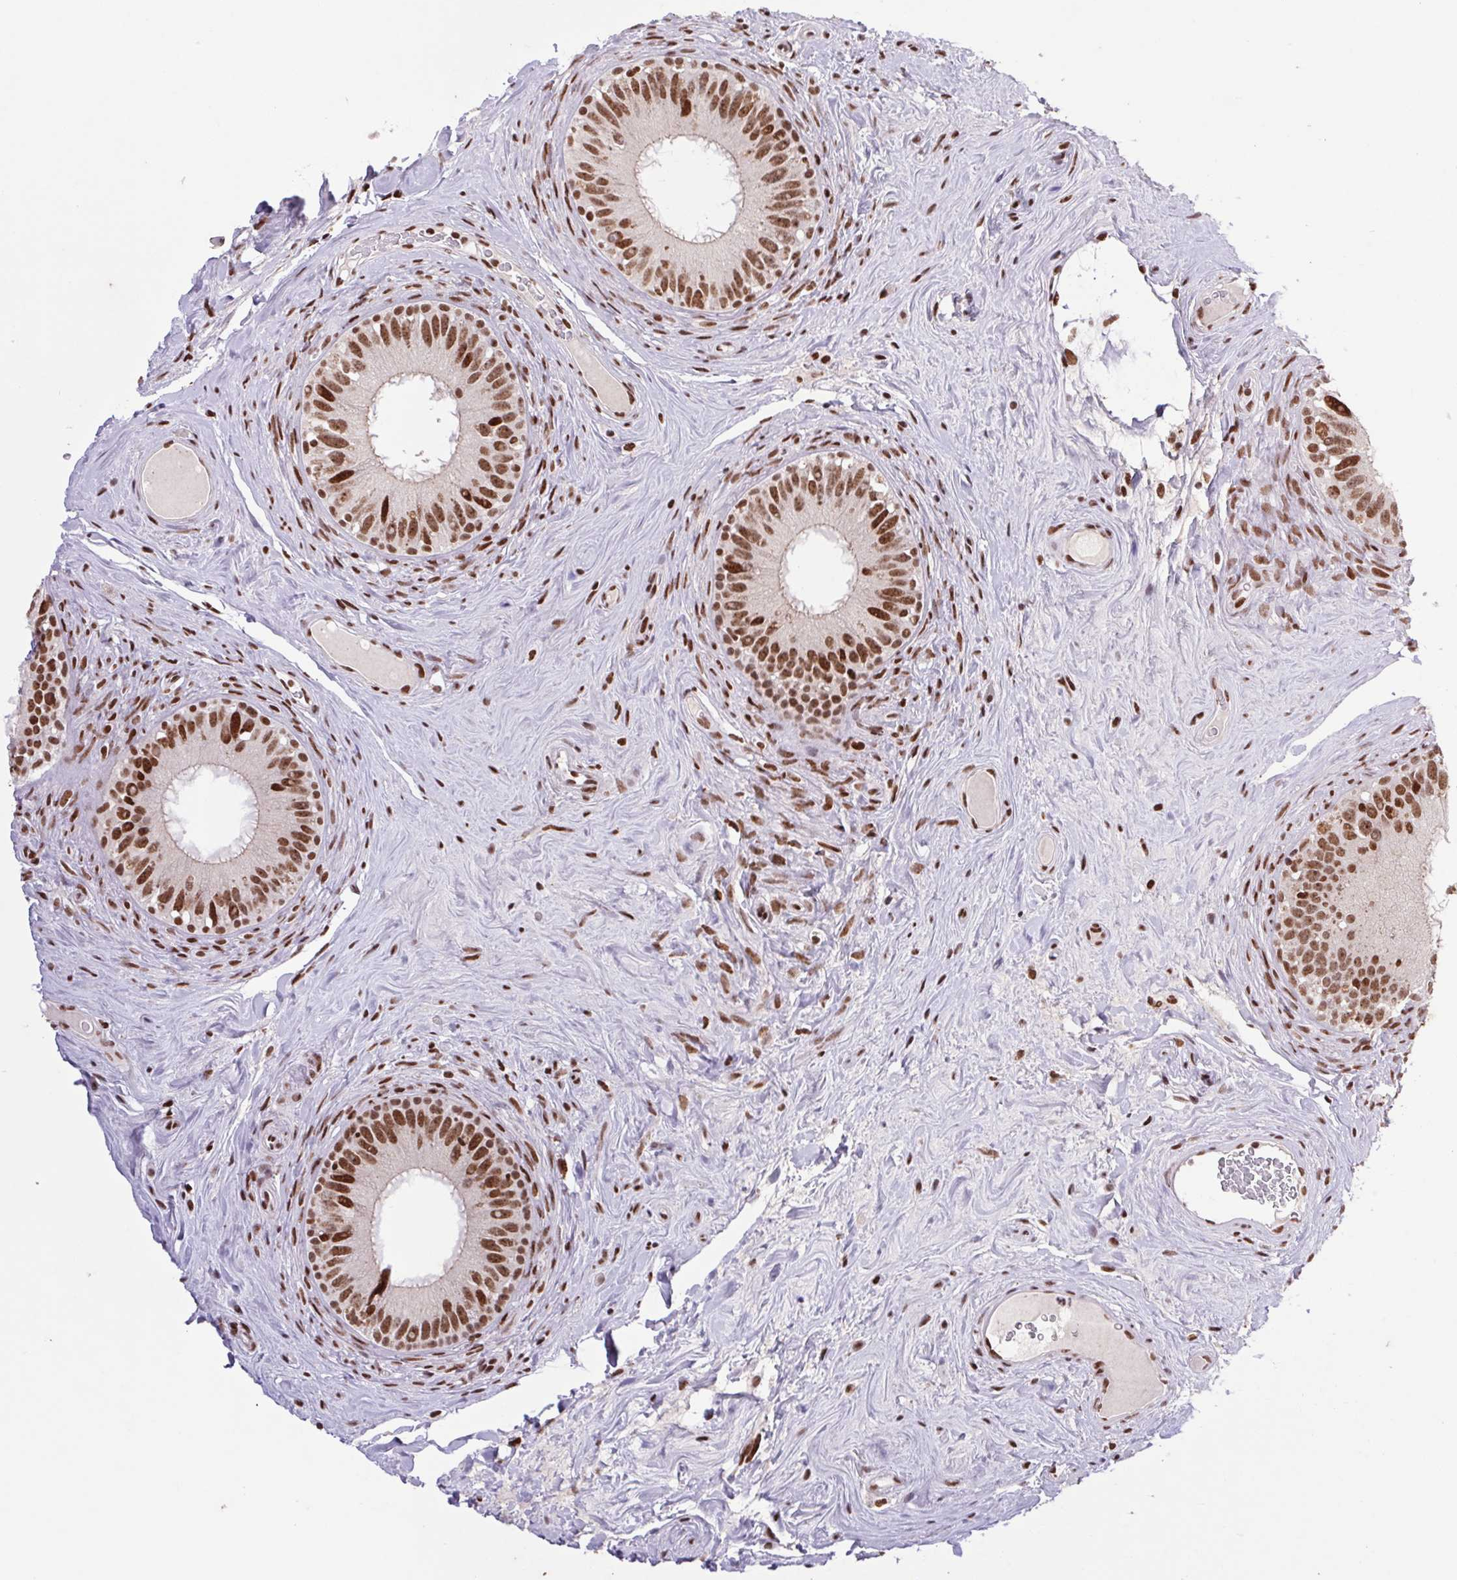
{"staining": {"intensity": "strong", "quantity": ">75%", "location": "nuclear"}, "tissue": "epididymis", "cell_type": "Glandular cells", "image_type": "normal", "snomed": [{"axis": "morphology", "description": "Normal tissue, NOS"}, {"axis": "topography", "description": "Epididymis"}], "caption": "A brown stain shows strong nuclear staining of a protein in glandular cells of benign epididymis. (Stains: DAB in brown, nuclei in blue, Microscopy: brightfield microscopy at high magnification).", "gene": "LDLRAD4", "patient": {"sex": "male", "age": 59}}